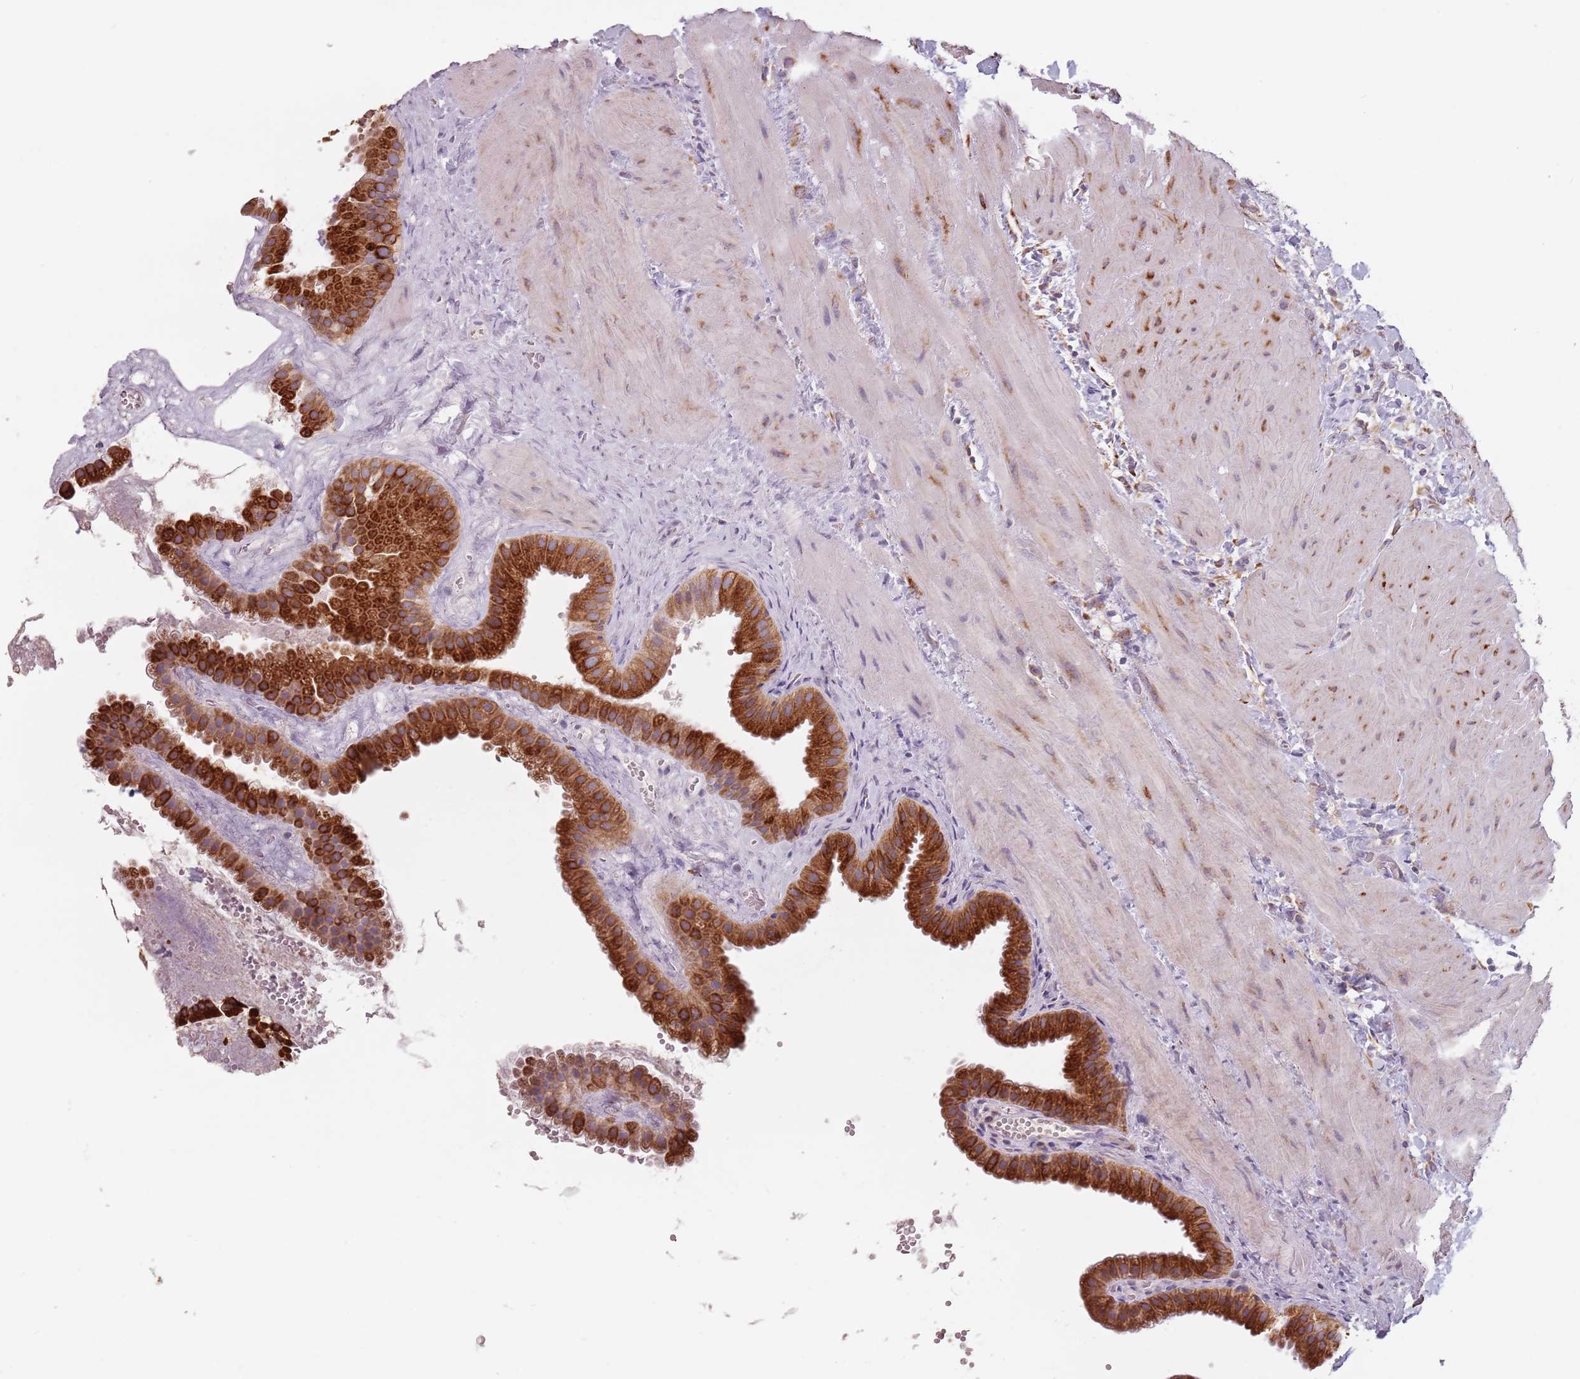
{"staining": {"intensity": "strong", "quantity": ">75%", "location": "cytoplasmic/membranous"}, "tissue": "gallbladder", "cell_type": "Glandular cells", "image_type": "normal", "snomed": [{"axis": "morphology", "description": "Normal tissue, NOS"}, {"axis": "topography", "description": "Gallbladder"}], "caption": "This is an image of IHC staining of unremarkable gallbladder, which shows strong staining in the cytoplasmic/membranous of glandular cells.", "gene": "RPS9", "patient": {"sex": "male", "age": 55}}